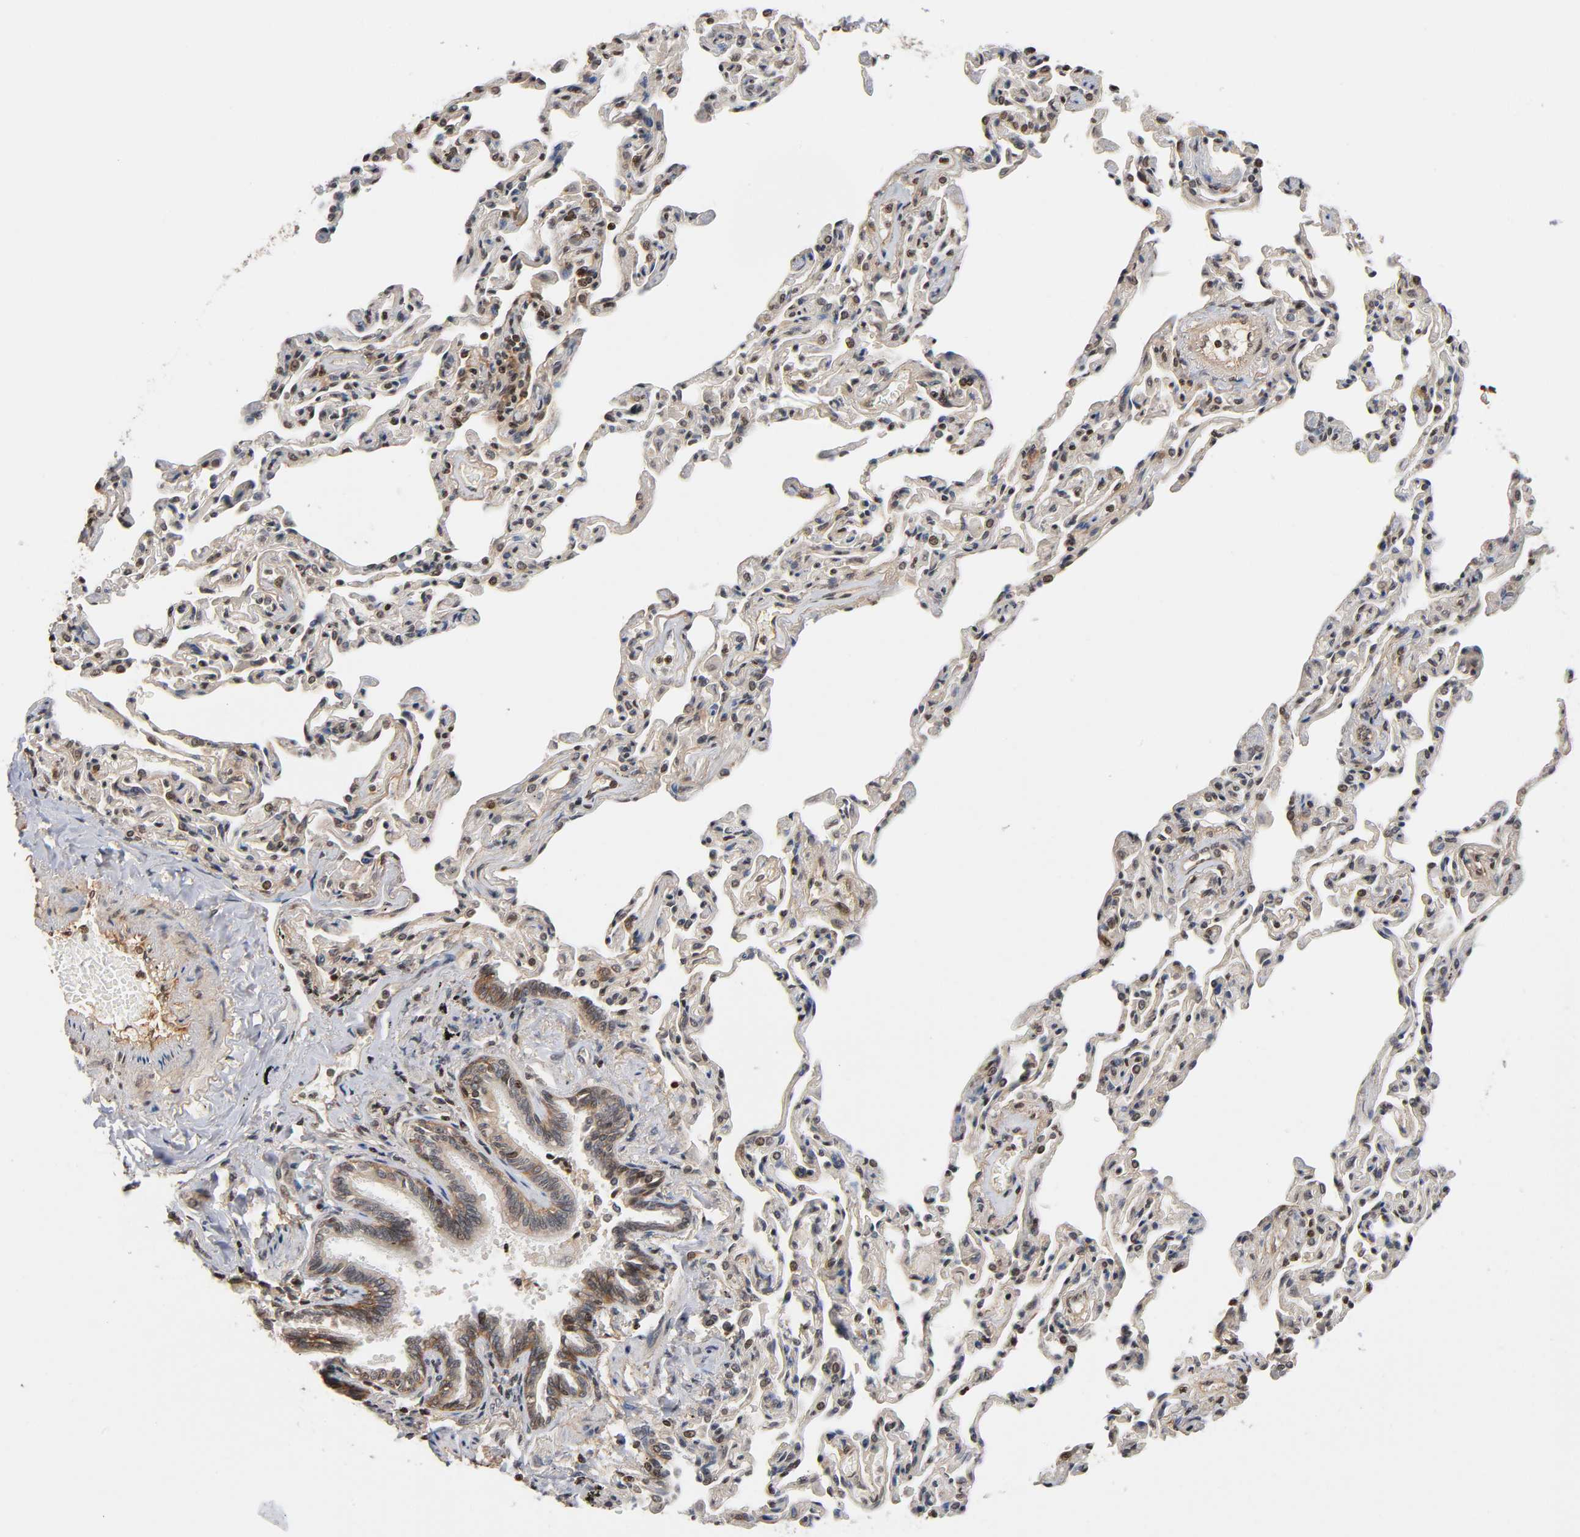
{"staining": {"intensity": "moderate", "quantity": "25%-75%", "location": "cytoplasmic/membranous,nuclear"}, "tissue": "bronchus", "cell_type": "Respiratory epithelial cells", "image_type": "normal", "snomed": [{"axis": "morphology", "description": "Normal tissue, NOS"}, {"axis": "topography", "description": "Lung"}], "caption": "The image displays a brown stain indicating the presence of a protein in the cytoplasmic/membranous,nuclear of respiratory epithelial cells in bronchus. (brown staining indicates protein expression, while blue staining denotes nuclei).", "gene": "ITGAV", "patient": {"sex": "male", "age": 64}}